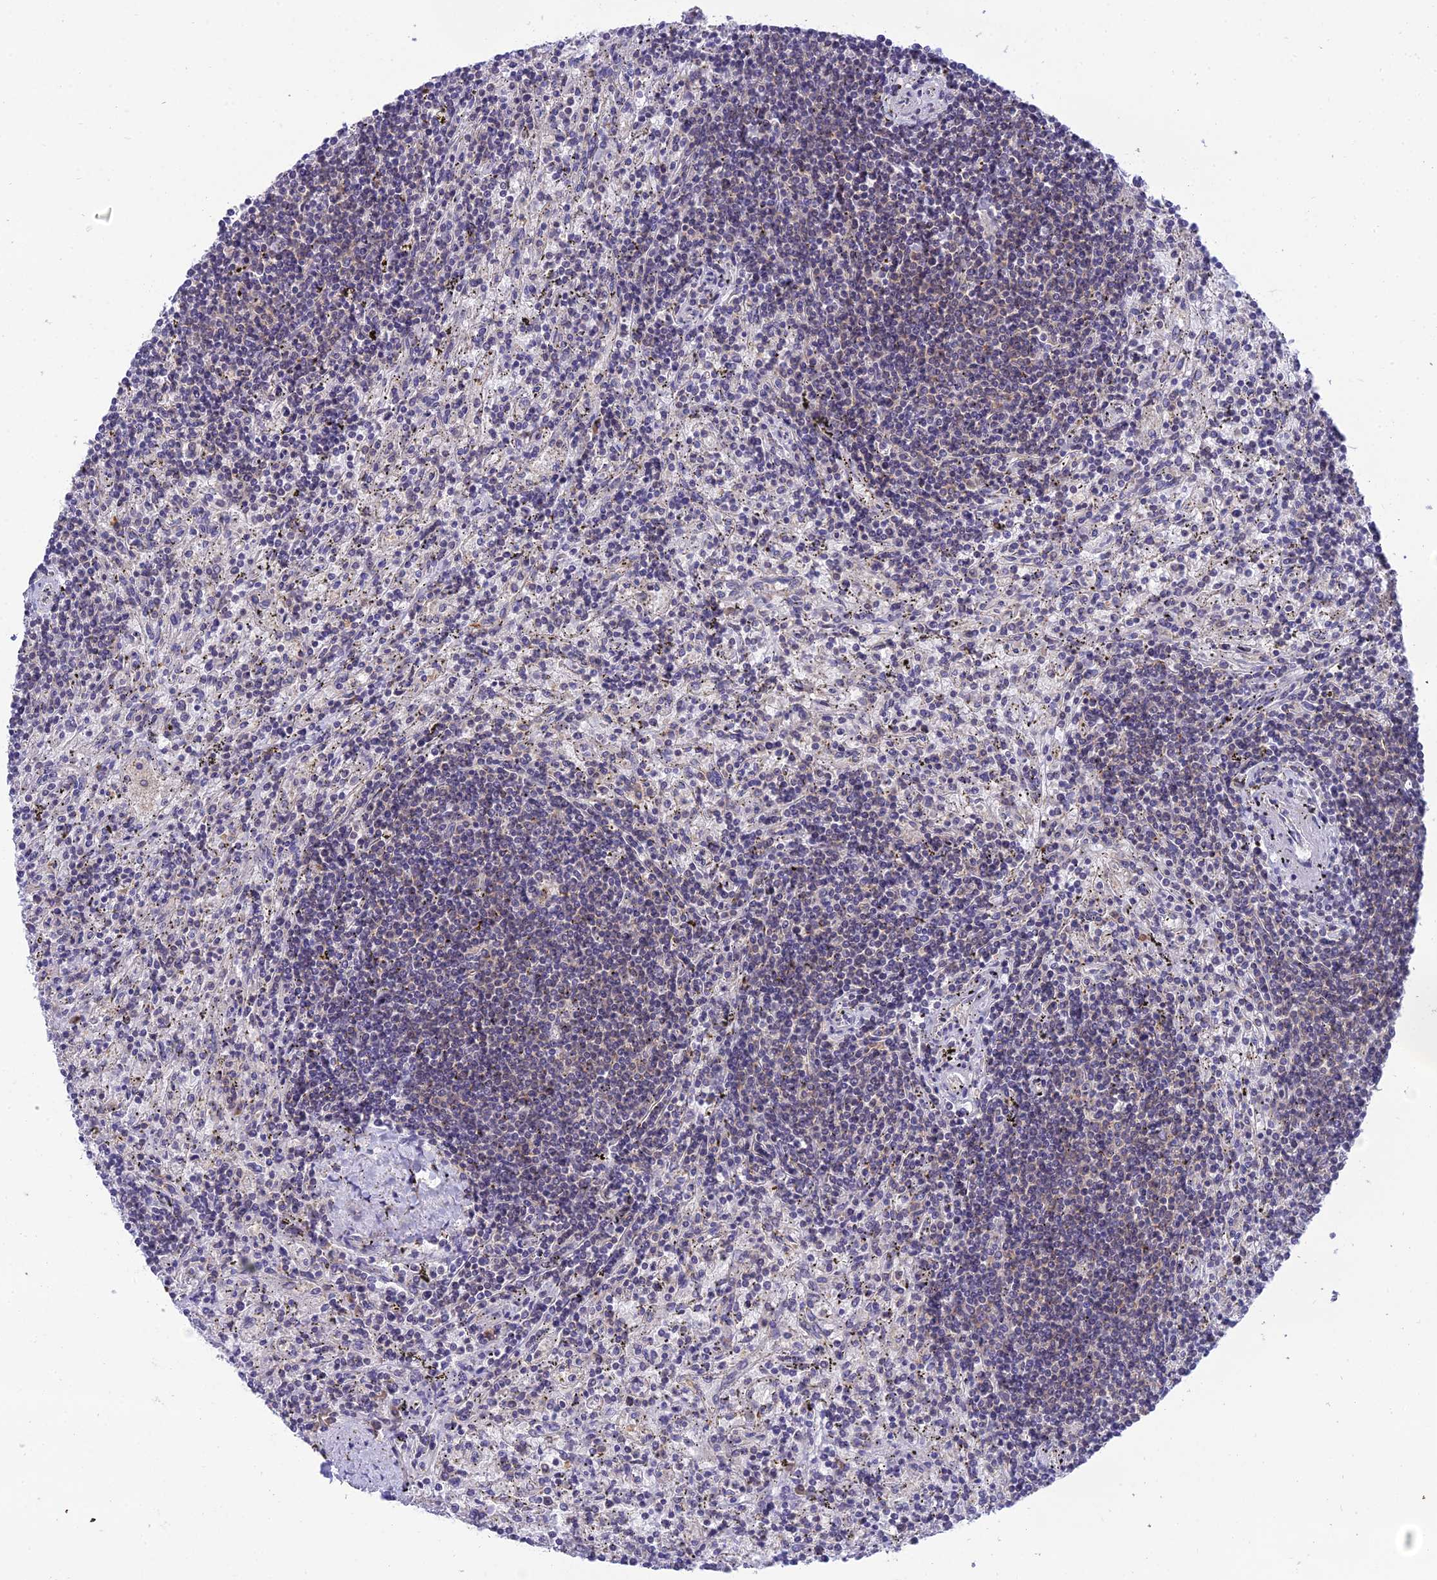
{"staining": {"intensity": "weak", "quantity": "<25%", "location": "cytoplasmic/membranous"}, "tissue": "lymphoma", "cell_type": "Tumor cells", "image_type": "cancer", "snomed": [{"axis": "morphology", "description": "Malignant lymphoma, non-Hodgkin's type, Low grade"}, {"axis": "topography", "description": "Spleen"}], "caption": "This is an IHC histopathology image of malignant lymphoma, non-Hodgkin's type (low-grade). There is no staining in tumor cells.", "gene": "CLCN7", "patient": {"sex": "male", "age": 76}}